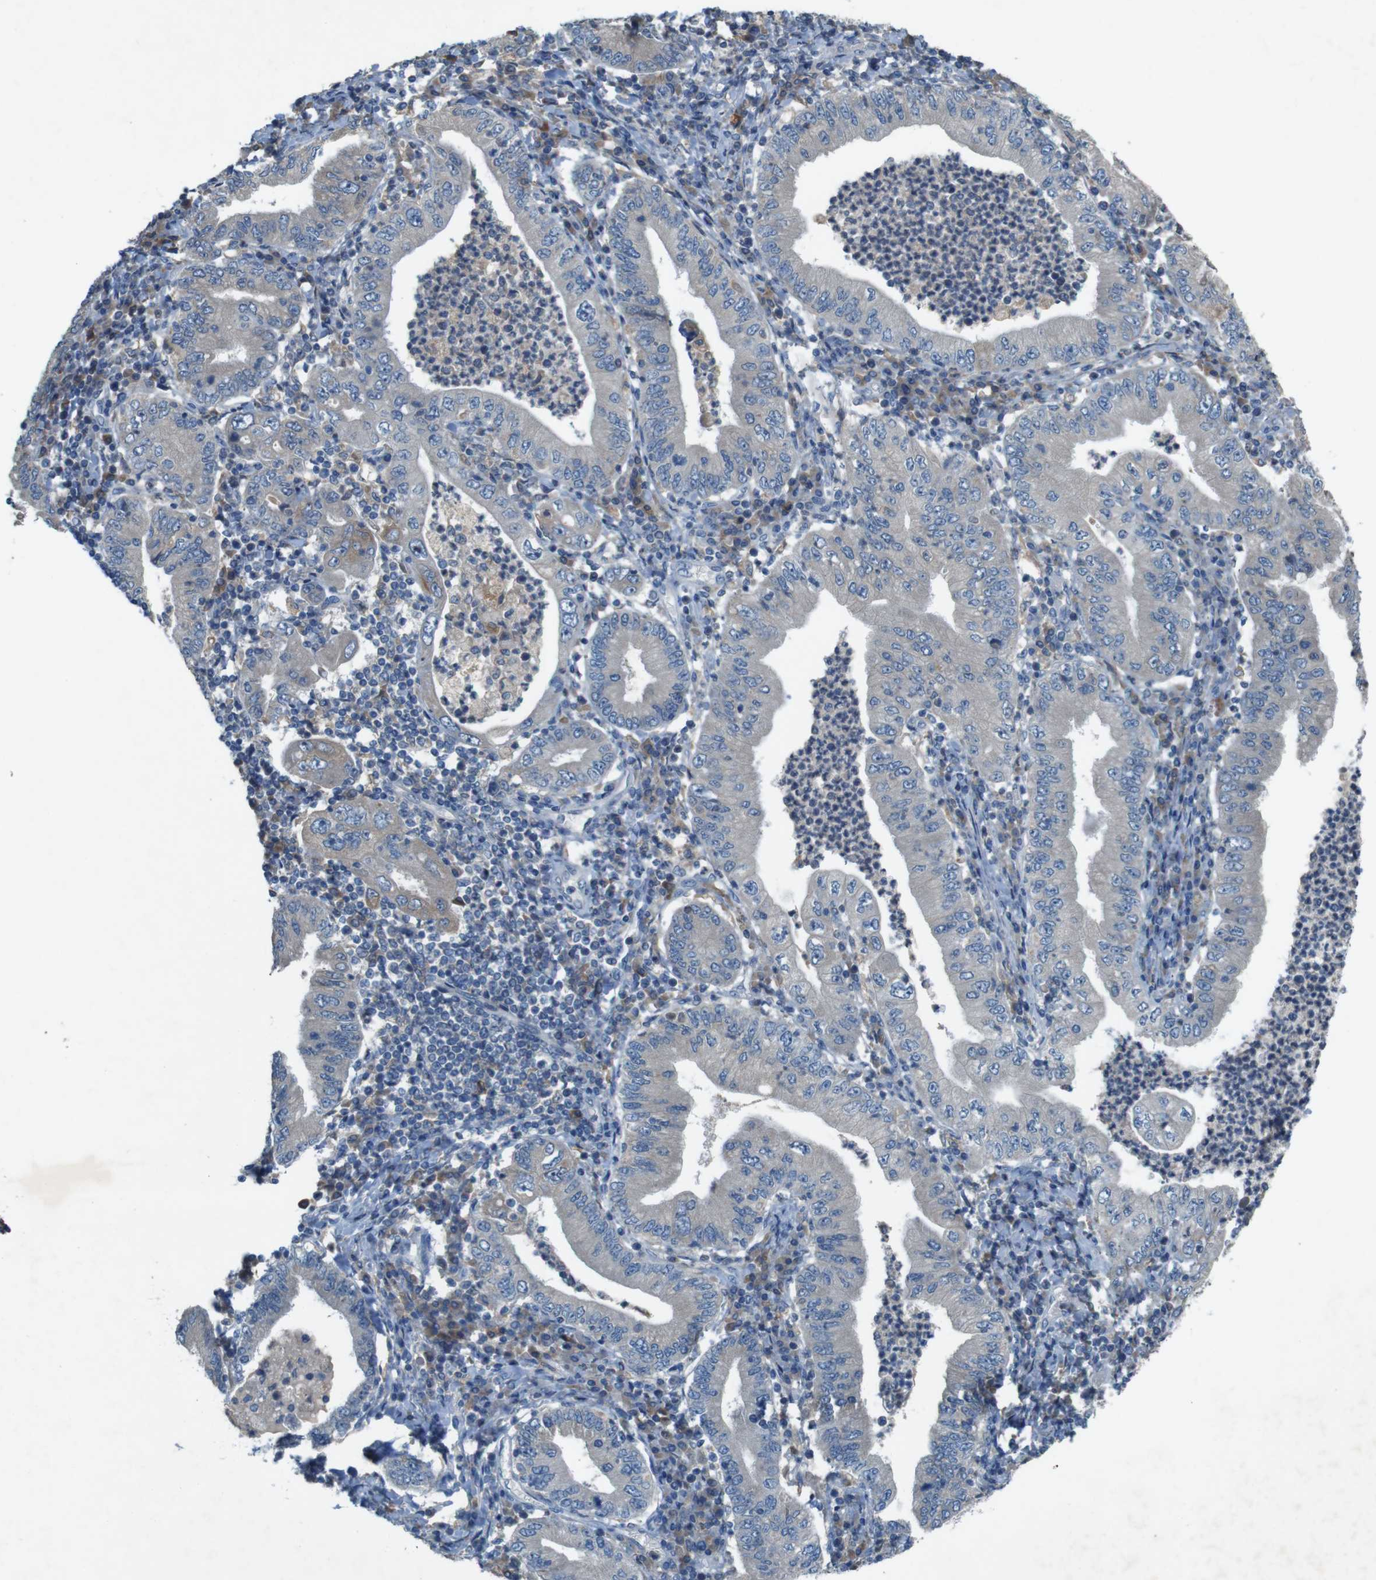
{"staining": {"intensity": "negative", "quantity": "none", "location": "none"}, "tissue": "stomach cancer", "cell_type": "Tumor cells", "image_type": "cancer", "snomed": [{"axis": "morphology", "description": "Normal tissue, NOS"}, {"axis": "morphology", "description": "Adenocarcinoma, NOS"}, {"axis": "topography", "description": "Esophagus"}, {"axis": "topography", "description": "Stomach, upper"}, {"axis": "topography", "description": "Peripheral nerve tissue"}], "caption": "DAB immunohistochemical staining of human adenocarcinoma (stomach) displays no significant staining in tumor cells.", "gene": "MOGAT3", "patient": {"sex": "male", "age": 62}}